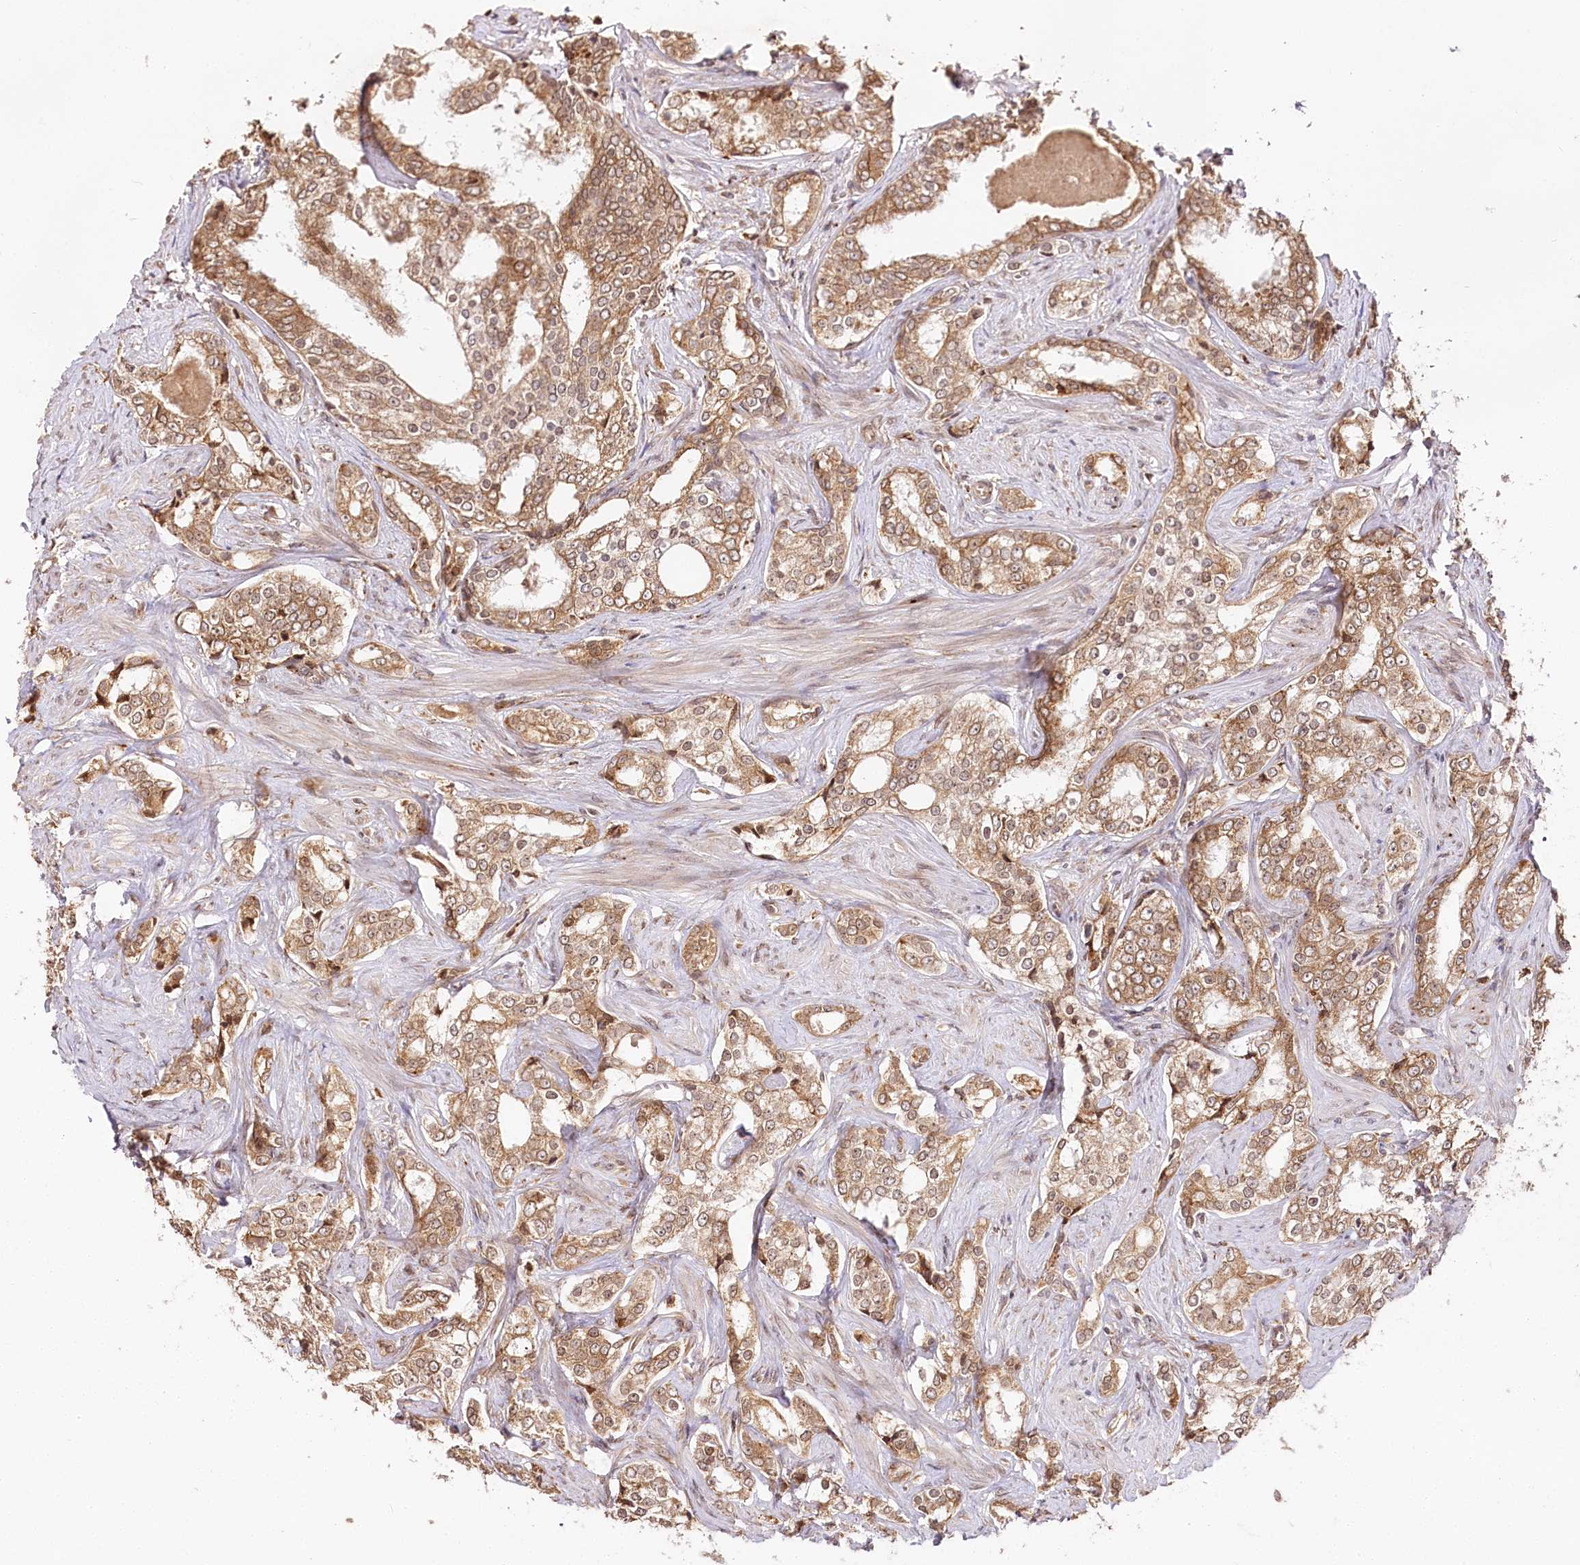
{"staining": {"intensity": "moderate", "quantity": ">75%", "location": "cytoplasmic/membranous,nuclear"}, "tissue": "prostate cancer", "cell_type": "Tumor cells", "image_type": "cancer", "snomed": [{"axis": "morphology", "description": "Adenocarcinoma, High grade"}, {"axis": "topography", "description": "Prostate"}], "caption": "A medium amount of moderate cytoplasmic/membranous and nuclear expression is seen in approximately >75% of tumor cells in prostate adenocarcinoma (high-grade) tissue.", "gene": "ENSG00000144785", "patient": {"sex": "male", "age": 66}}